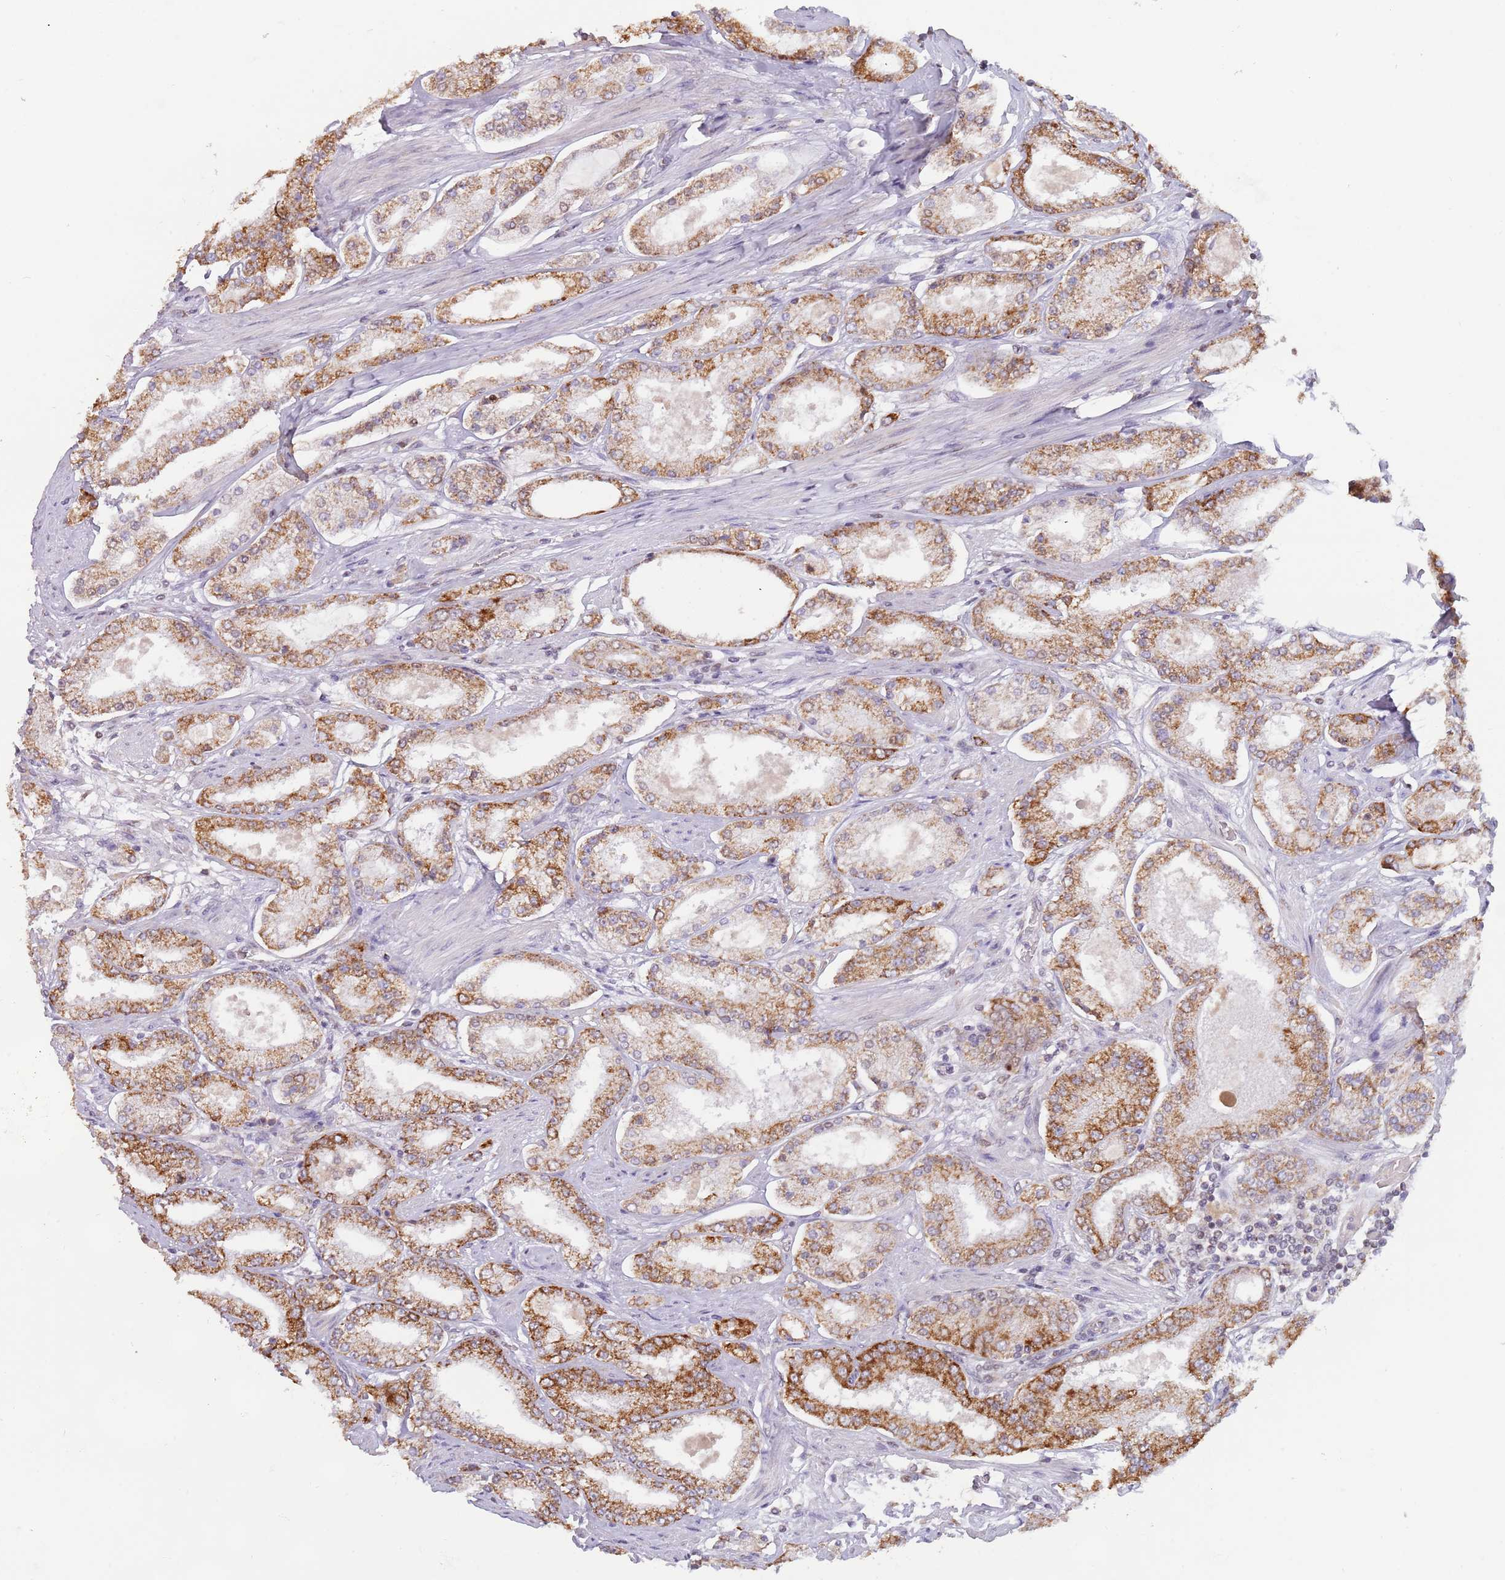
{"staining": {"intensity": "strong", "quantity": "25%-75%", "location": "cytoplasmic/membranous"}, "tissue": "prostate cancer", "cell_type": "Tumor cells", "image_type": "cancer", "snomed": [{"axis": "morphology", "description": "Adenocarcinoma, High grade"}, {"axis": "topography", "description": "Prostate"}], "caption": "Tumor cells reveal high levels of strong cytoplasmic/membranous positivity in approximately 25%-75% of cells in prostate adenocarcinoma (high-grade). The protein of interest is stained brown, and the nuclei are stained in blue (DAB (3,3'-diaminobenzidine) IHC with brightfield microscopy, high magnification).", "gene": "TIMM13", "patient": {"sex": "male", "age": 69}}